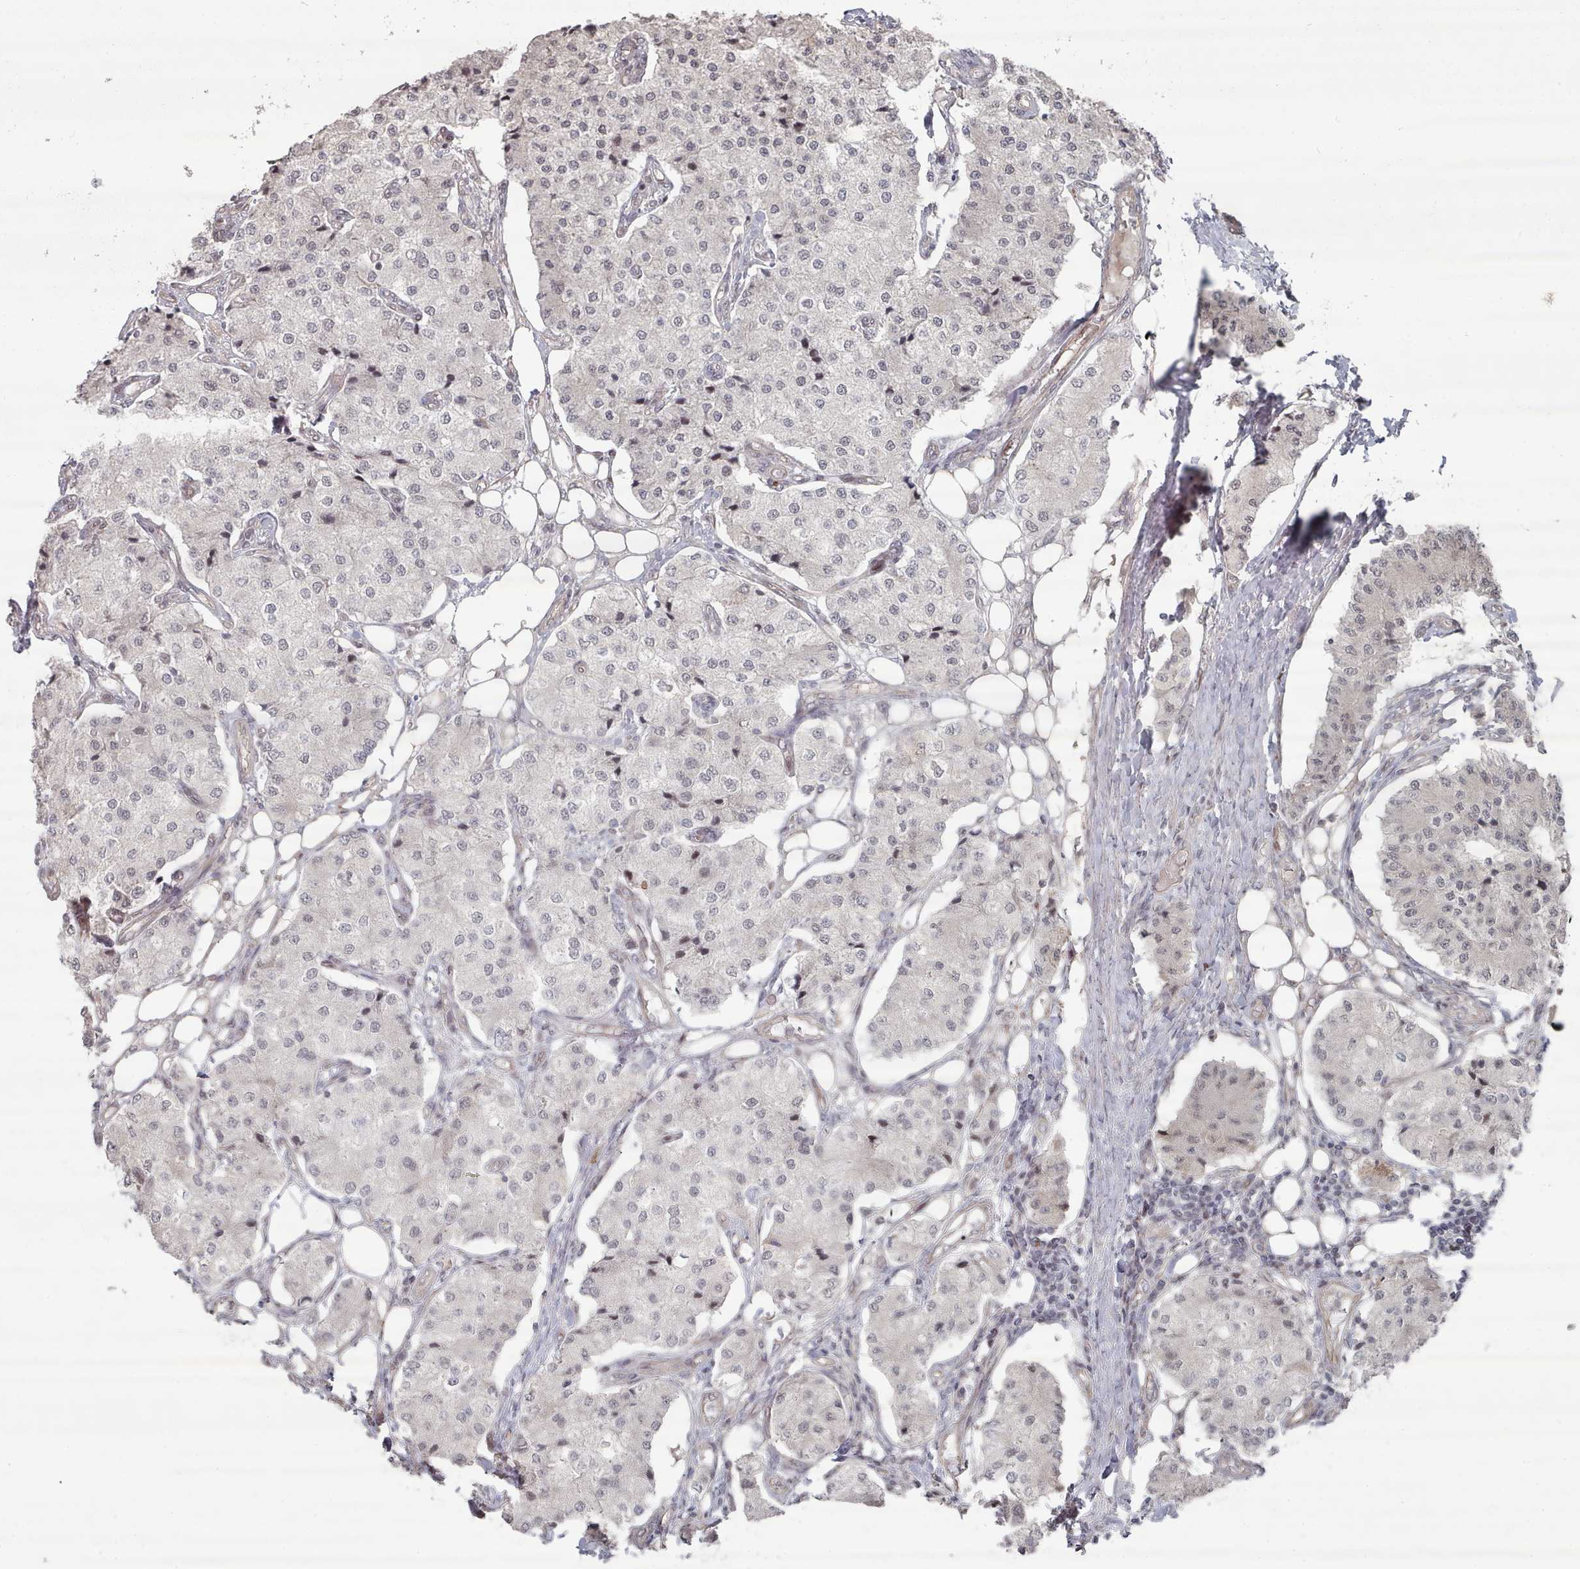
{"staining": {"intensity": "negative", "quantity": "none", "location": "none"}, "tissue": "carcinoid", "cell_type": "Tumor cells", "image_type": "cancer", "snomed": [{"axis": "morphology", "description": "Carcinoid, malignant, NOS"}, {"axis": "topography", "description": "Colon"}], "caption": "The immunohistochemistry (IHC) micrograph has no significant positivity in tumor cells of carcinoid tissue.", "gene": "CPSF4", "patient": {"sex": "female", "age": 52}}